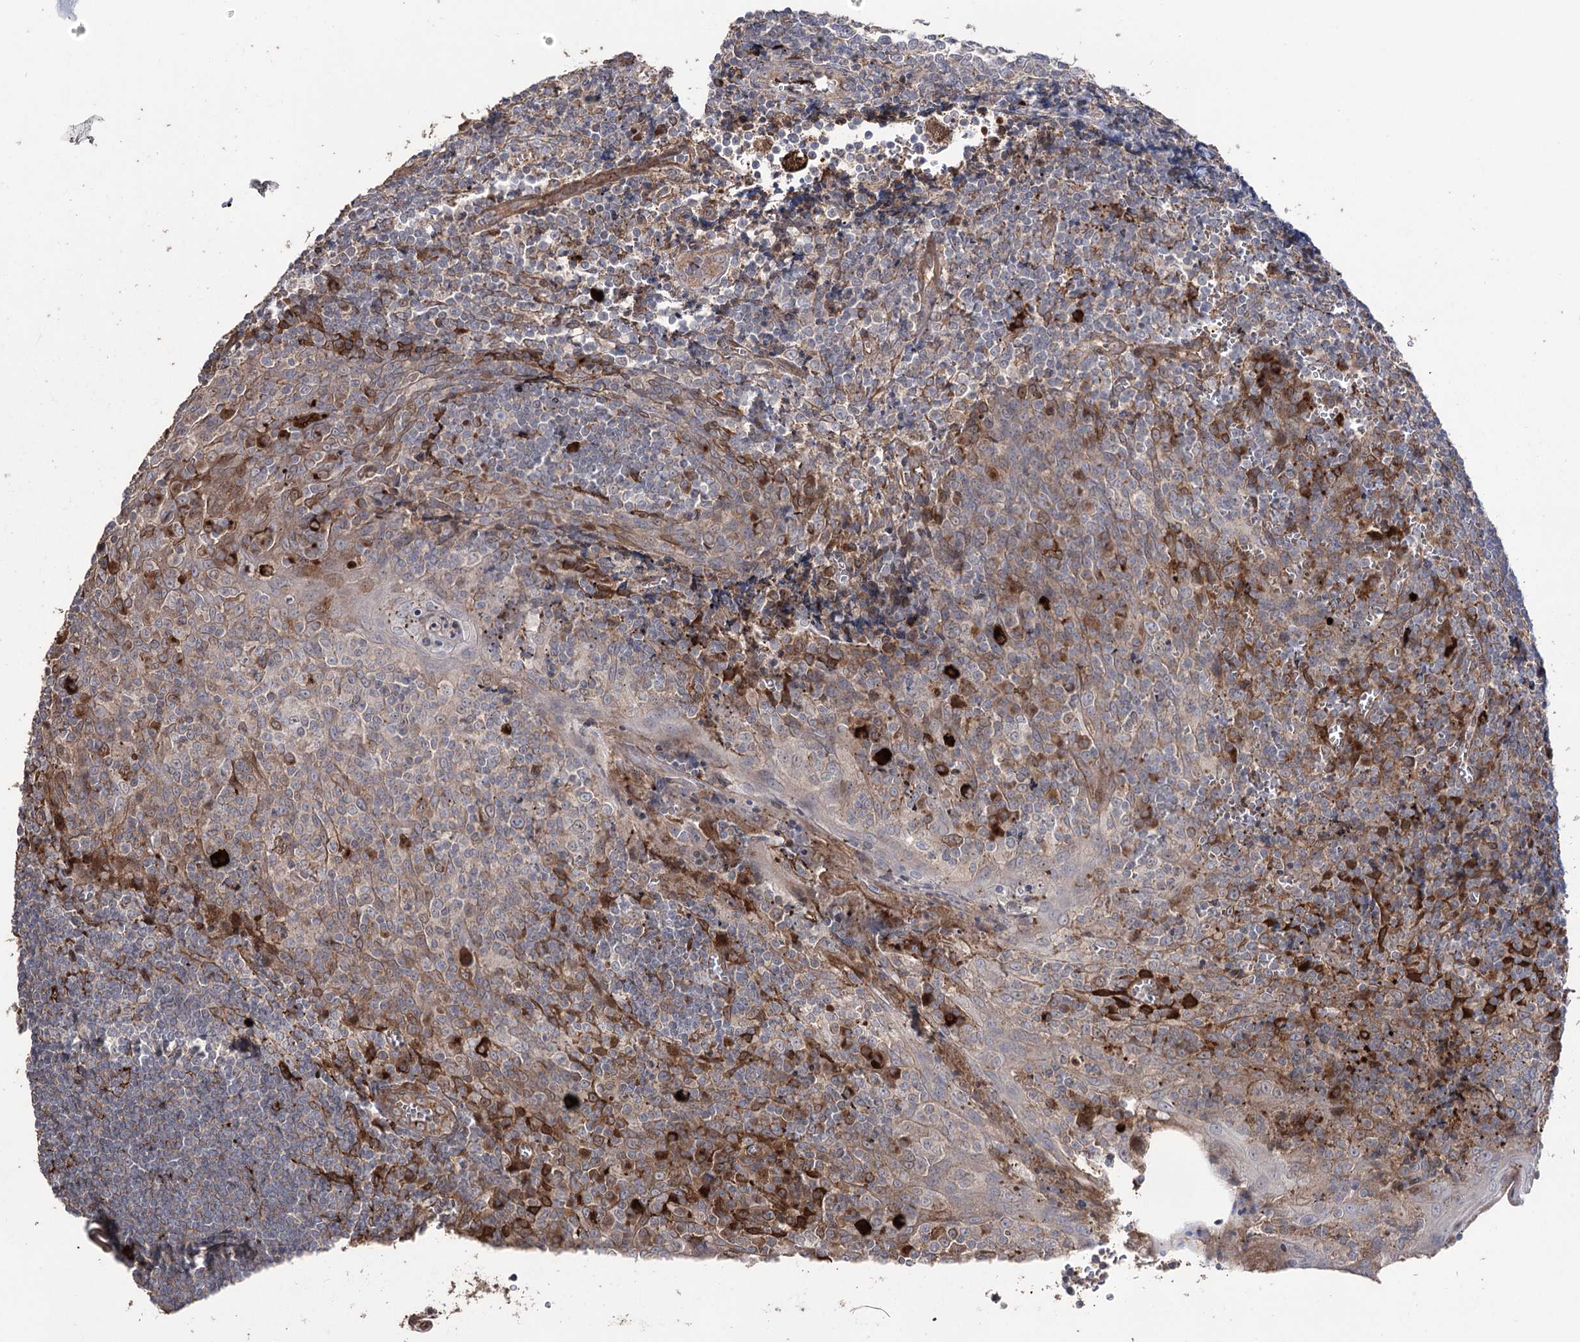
{"staining": {"intensity": "moderate", "quantity": "<25%", "location": "cytoplasmic/membranous"}, "tissue": "tonsil", "cell_type": "Germinal center cells", "image_type": "normal", "snomed": [{"axis": "morphology", "description": "Normal tissue, NOS"}, {"axis": "topography", "description": "Tonsil"}], "caption": "Protein expression analysis of unremarkable human tonsil reveals moderate cytoplasmic/membranous positivity in approximately <25% of germinal center cells. (Brightfield microscopy of DAB IHC at high magnification).", "gene": "OTUD1", "patient": {"sex": "male", "age": 27}}